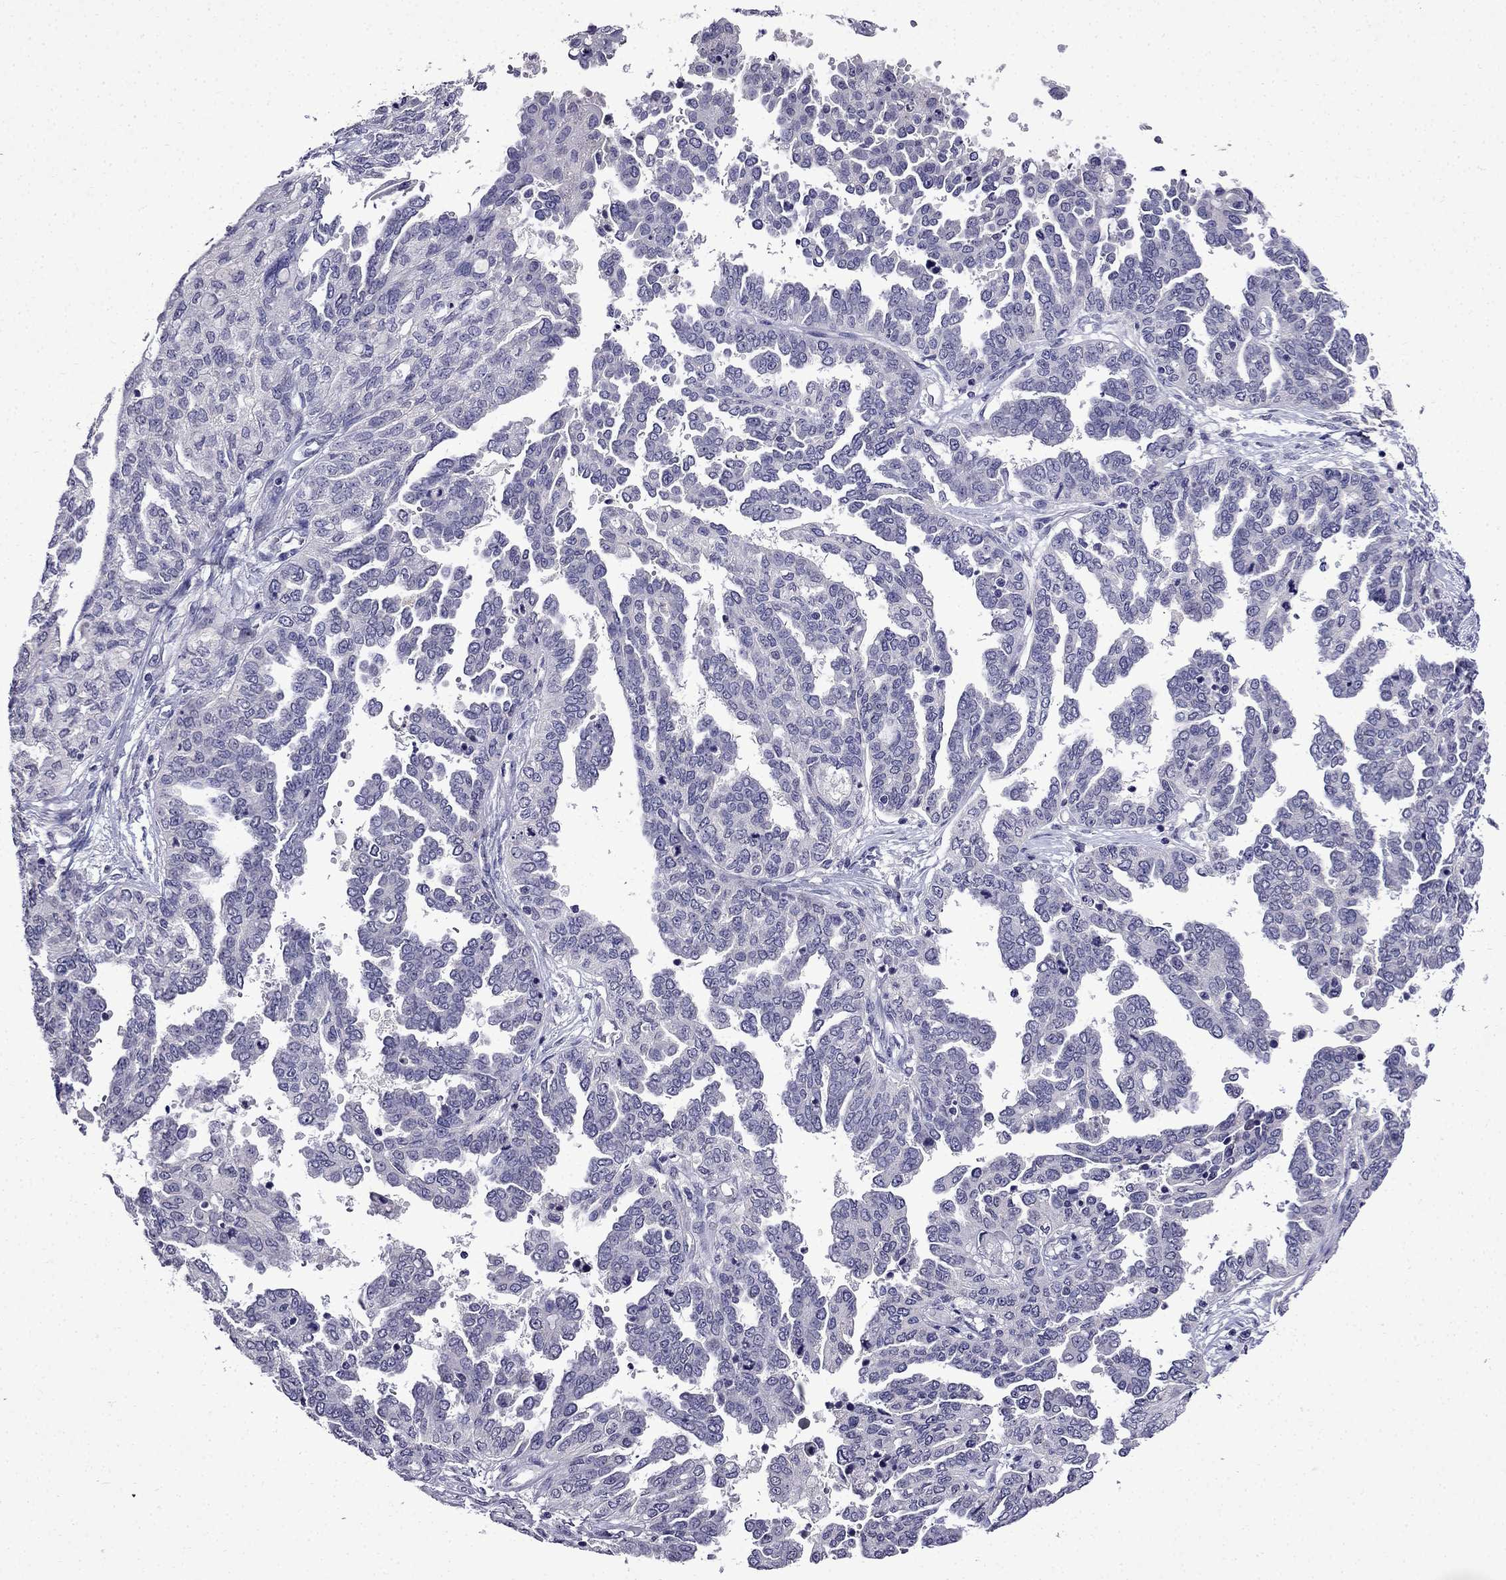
{"staining": {"intensity": "negative", "quantity": "none", "location": "none"}, "tissue": "ovarian cancer", "cell_type": "Tumor cells", "image_type": "cancer", "snomed": [{"axis": "morphology", "description": "Cystadenocarcinoma, serous, NOS"}, {"axis": "topography", "description": "Ovary"}], "caption": "Serous cystadenocarcinoma (ovarian) was stained to show a protein in brown. There is no significant staining in tumor cells.", "gene": "DNAH17", "patient": {"sex": "female", "age": 53}}